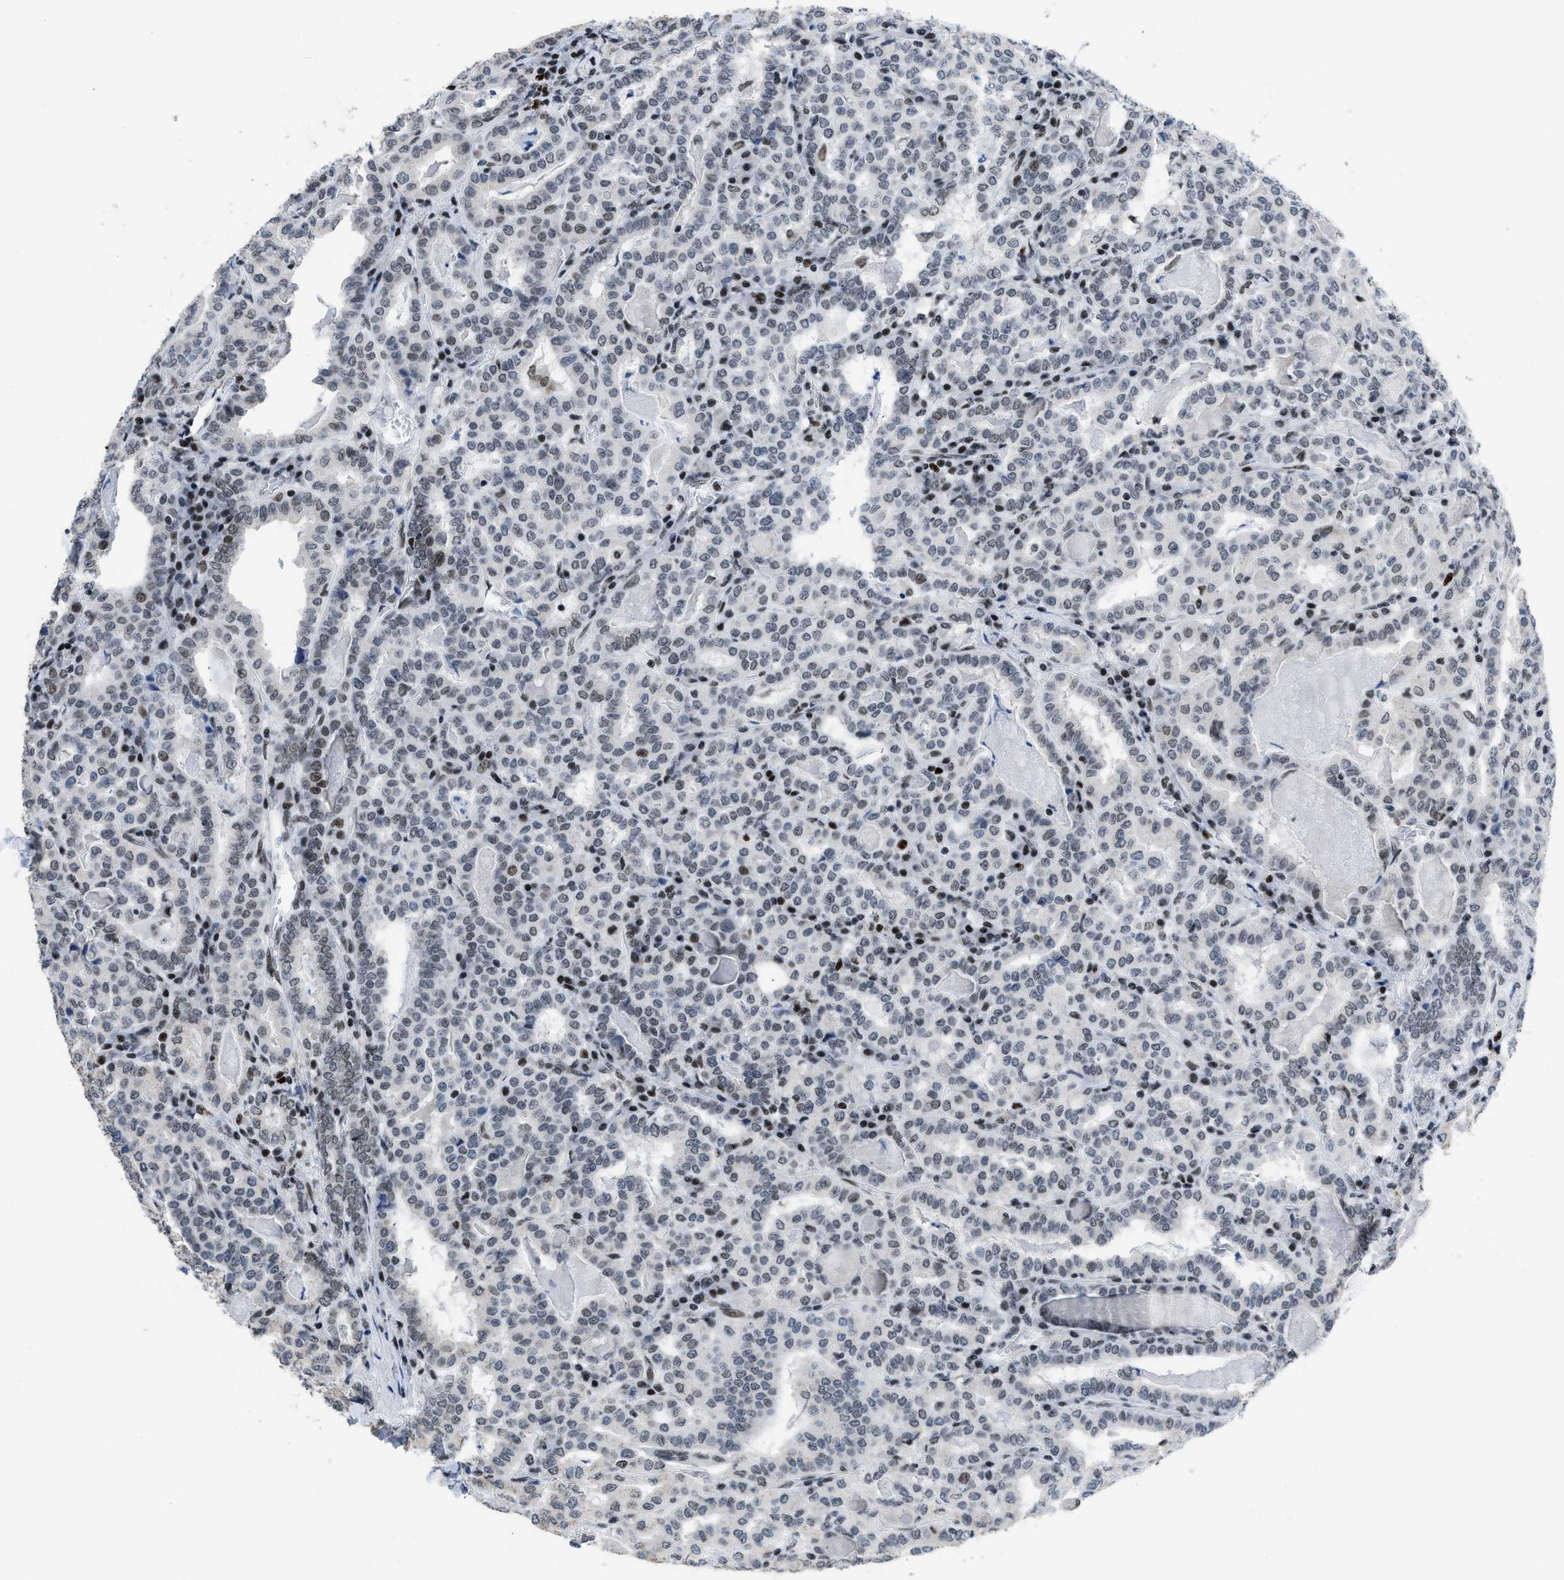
{"staining": {"intensity": "moderate", "quantity": "<25%", "location": "nuclear"}, "tissue": "thyroid cancer", "cell_type": "Tumor cells", "image_type": "cancer", "snomed": [{"axis": "morphology", "description": "Papillary adenocarcinoma, NOS"}, {"axis": "topography", "description": "Thyroid gland"}], "caption": "Moderate nuclear positivity for a protein is identified in approximately <25% of tumor cells of papillary adenocarcinoma (thyroid) using IHC.", "gene": "TERF2IP", "patient": {"sex": "female", "age": 42}}